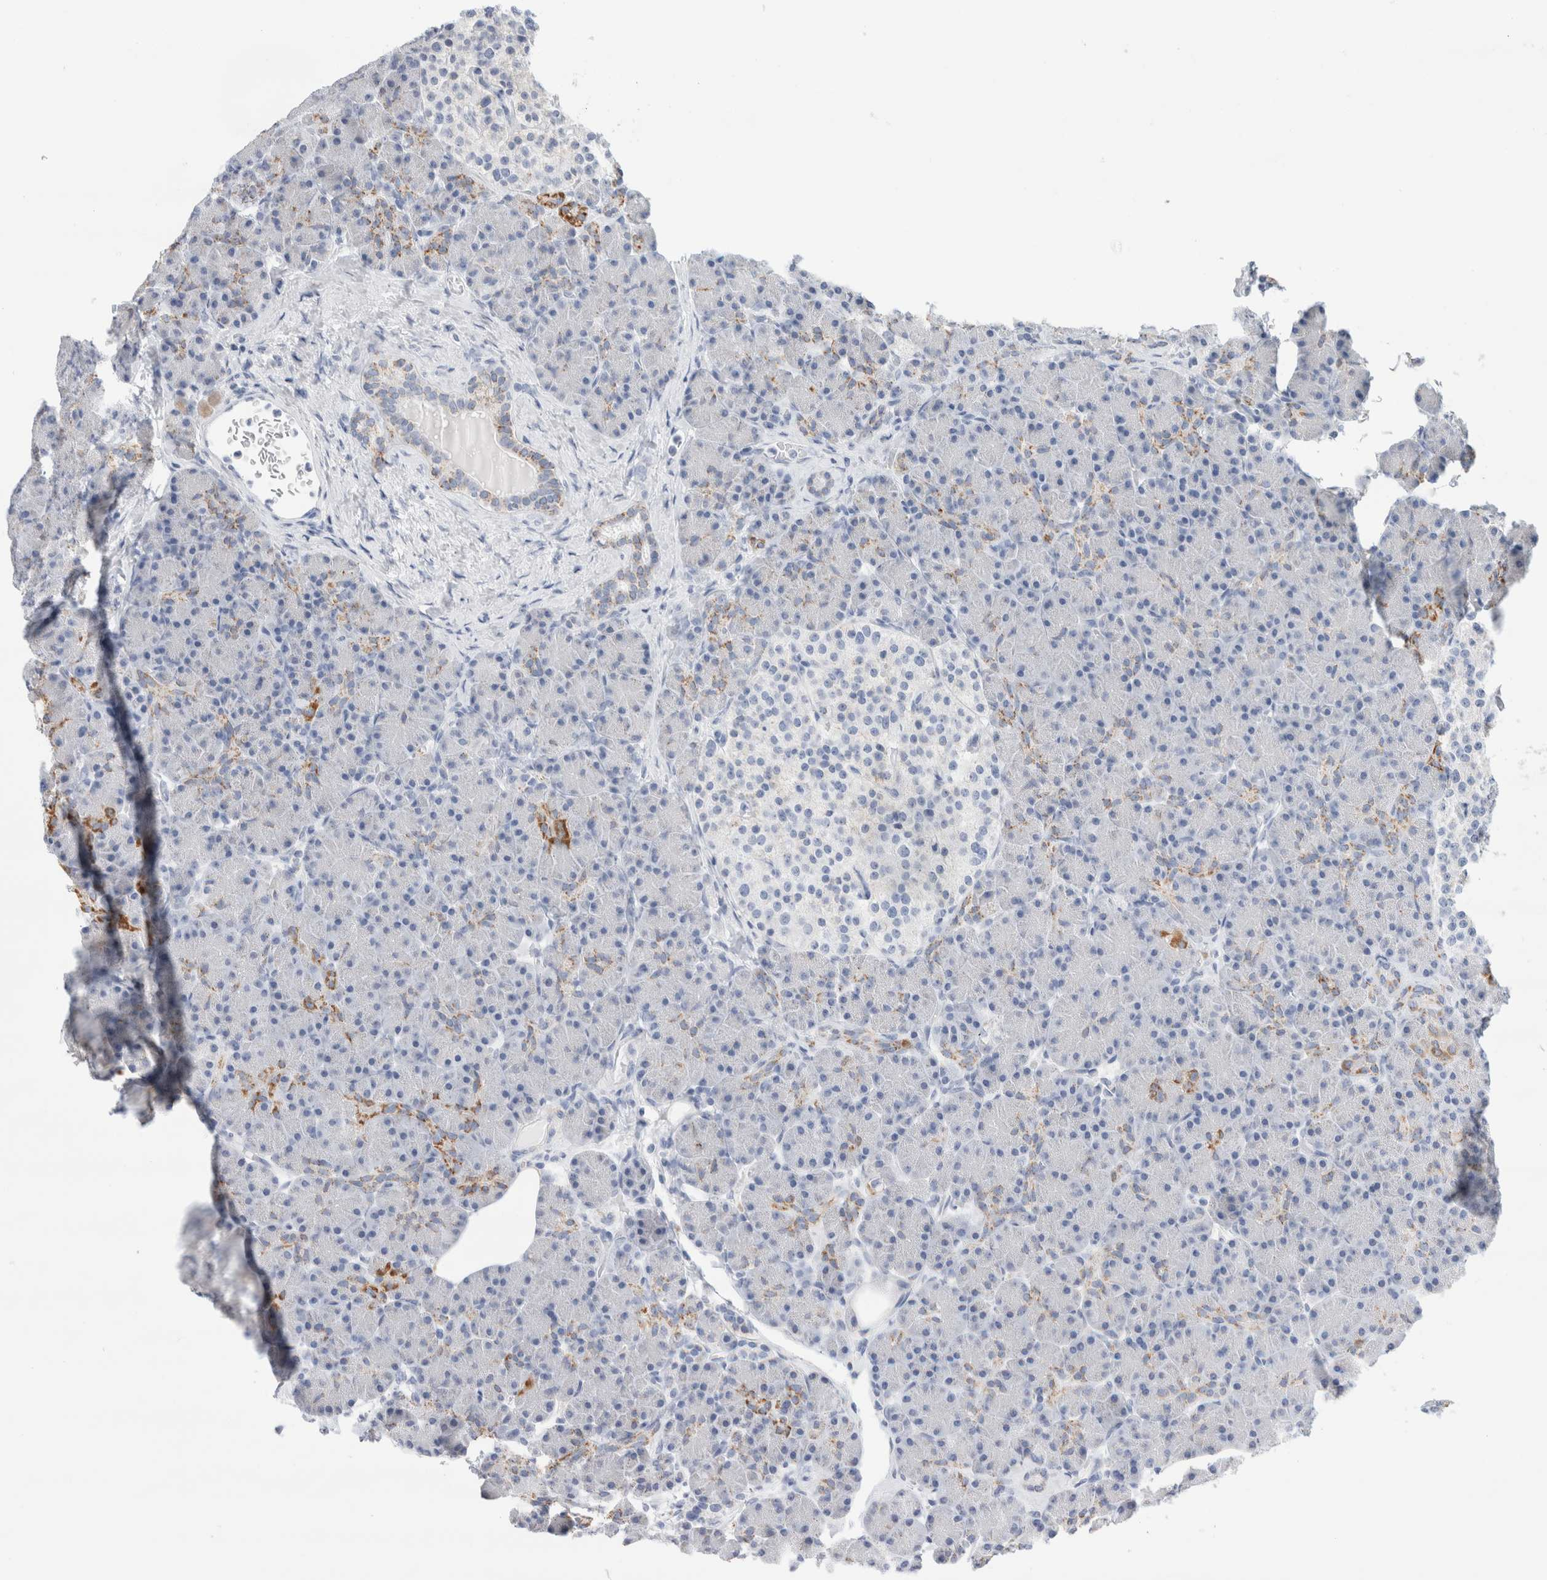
{"staining": {"intensity": "moderate", "quantity": "<25%", "location": "cytoplasmic/membranous"}, "tissue": "pancreas", "cell_type": "Exocrine glandular cells", "image_type": "normal", "snomed": [{"axis": "morphology", "description": "Normal tissue, NOS"}, {"axis": "topography", "description": "Pancreas"}], "caption": "IHC image of benign pancreas: human pancreas stained using immunohistochemistry (IHC) demonstrates low levels of moderate protein expression localized specifically in the cytoplasmic/membranous of exocrine glandular cells, appearing as a cytoplasmic/membranous brown color.", "gene": "ECHDC2", "patient": {"sex": "female", "age": 43}}